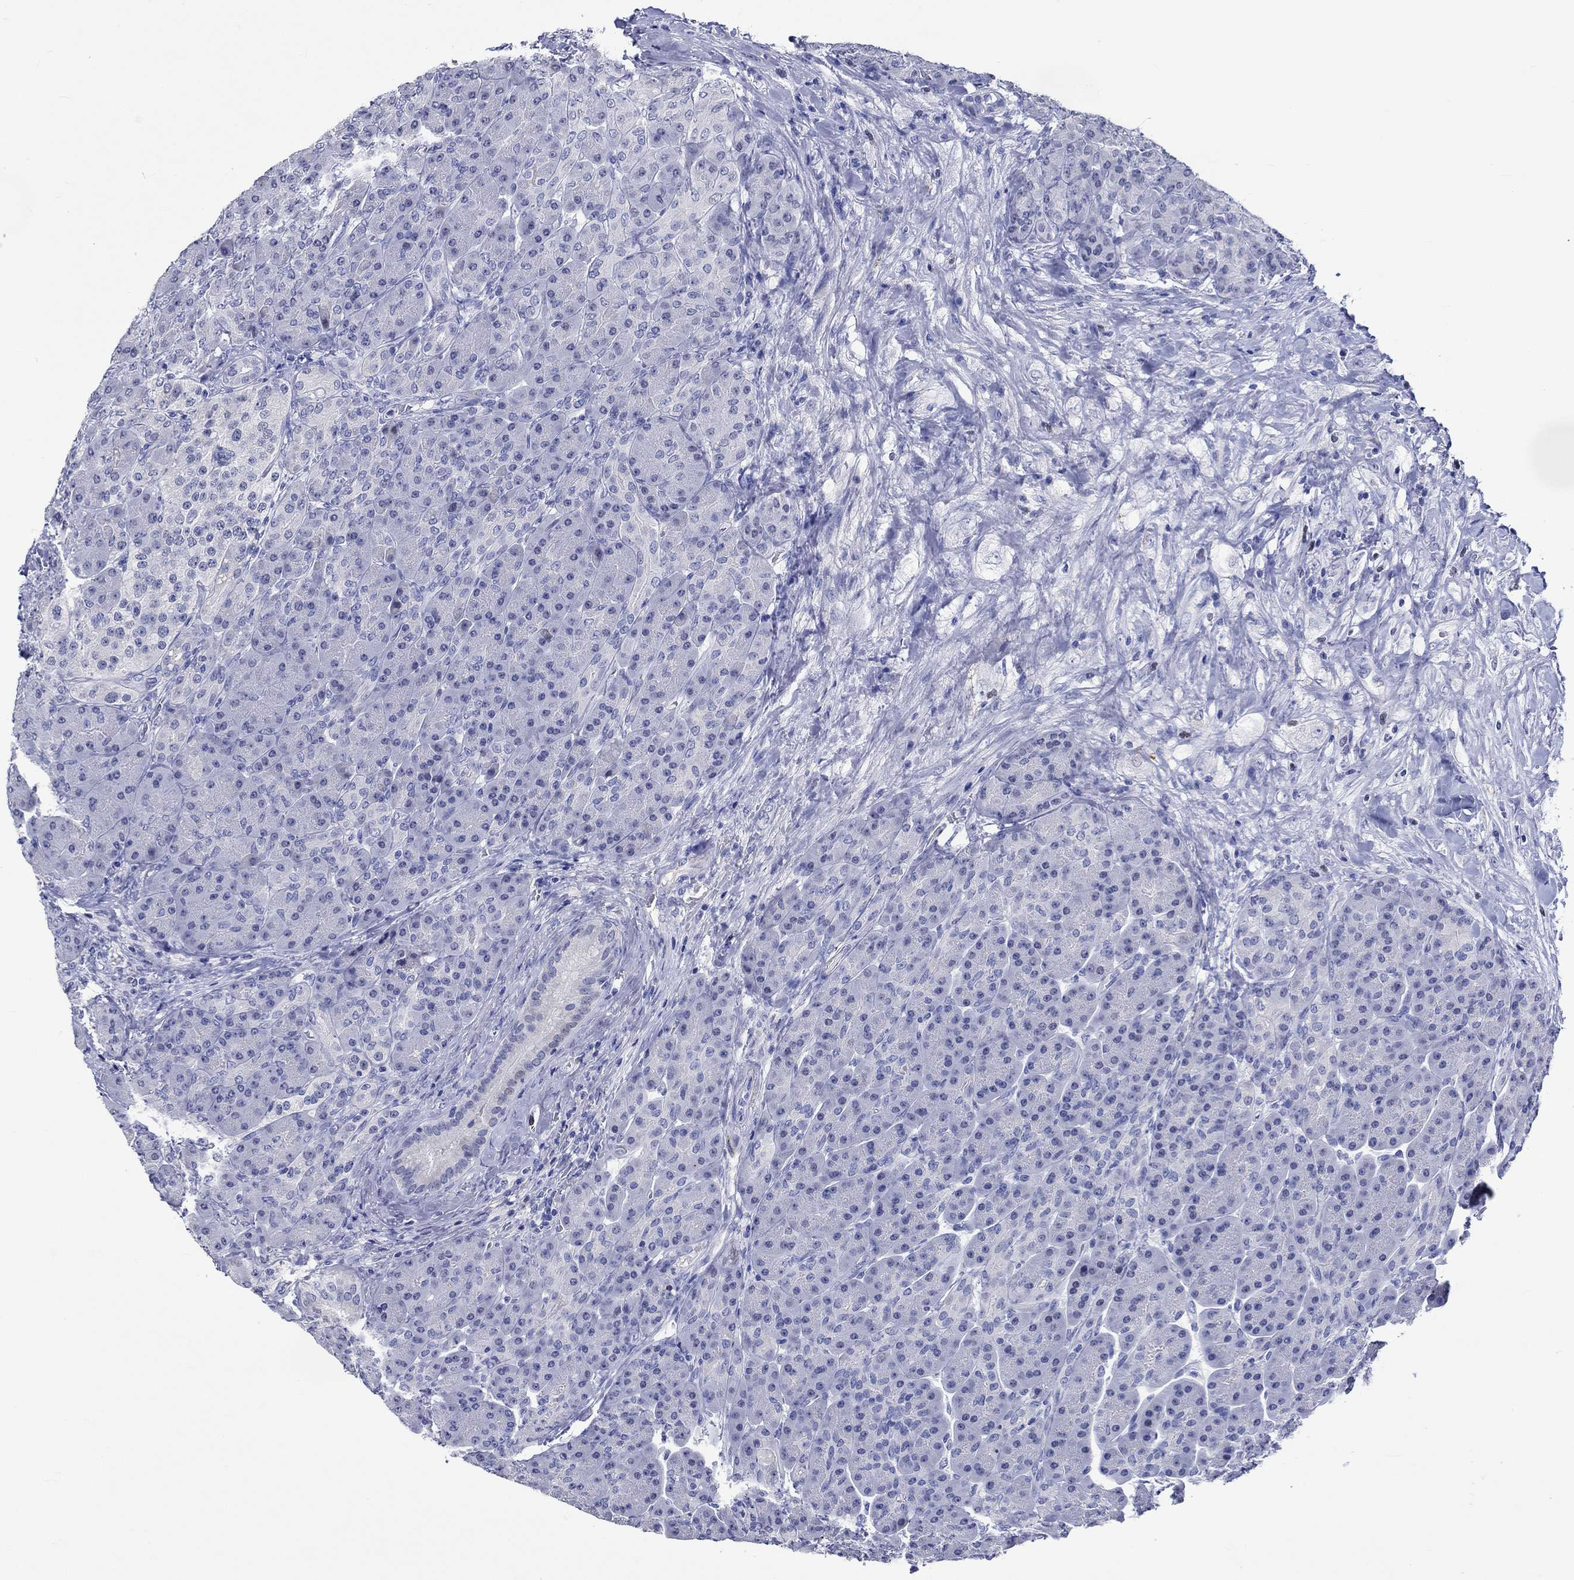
{"staining": {"intensity": "negative", "quantity": "none", "location": "none"}, "tissue": "pancreas", "cell_type": "Exocrine glandular cells", "image_type": "normal", "snomed": [{"axis": "morphology", "description": "Normal tissue, NOS"}, {"axis": "topography", "description": "Pancreas"}], "caption": "This is an IHC micrograph of unremarkable human pancreas. There is no expression in exocrine glandular cells.", "gene": "KLHL35", "patient": {"sex": "male", "age": 70}}